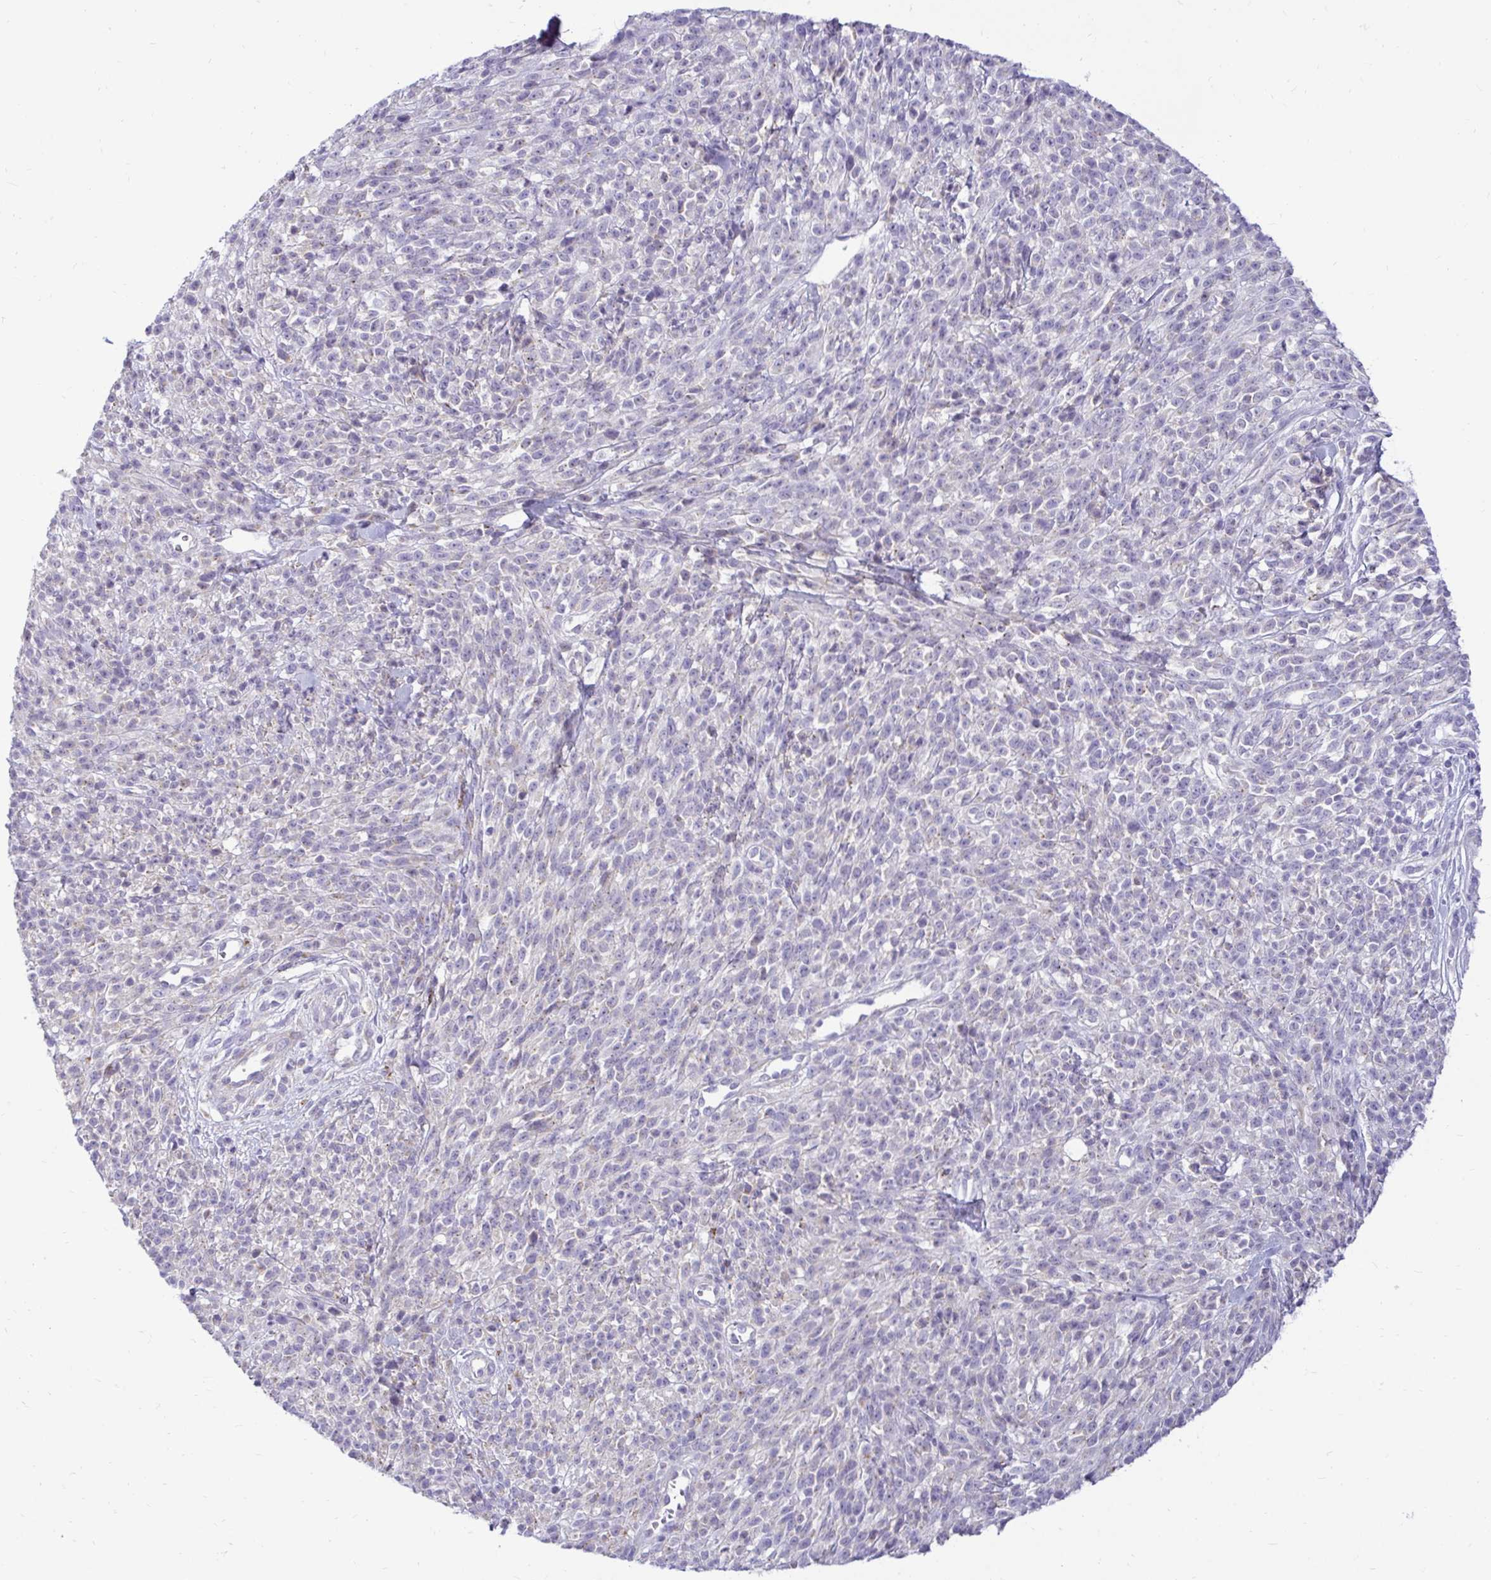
{"staining": {"intensity": "negative", "quantity": "none", "location": "none"}, "tissue": "melanoma", "cell_type": "Tumor cells", "image_type": "cancer", "snomed": [{"axis": "morphology", "description": "Malignant melanoma, NOS"}, {"axis": "topography", "description": "Skin"}, {"axis": "topography", "description": "Skin of trunk"}], "caption": "The micrograph shows no significant staining in tumor cells of malignant melanoma. The staining is performed using DAB brown chromogen with nuclei counter-stained in using hematoxylin.", "gene": "PKN3", "patient": {"sex": "male", "age": 74}}